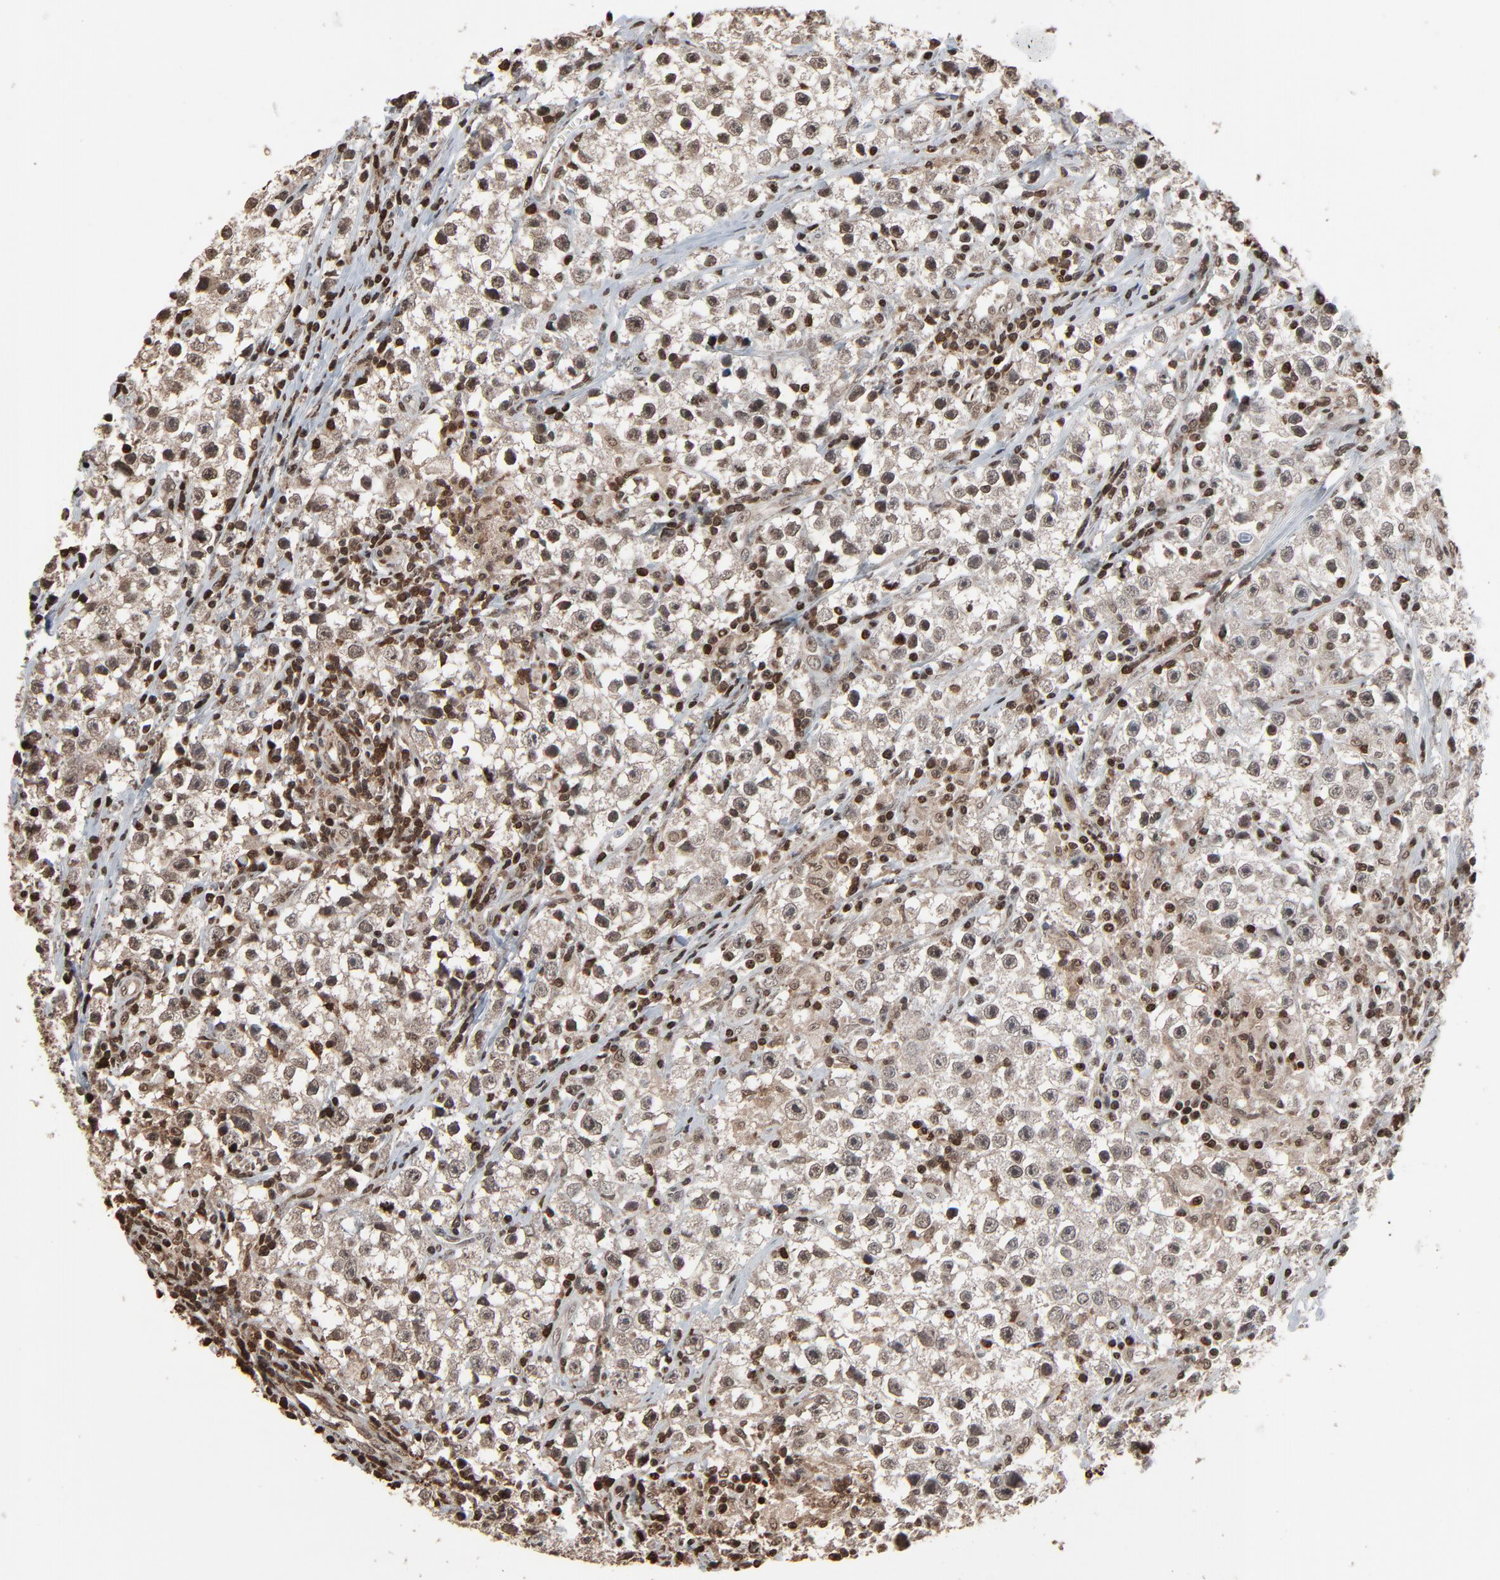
{"staining": {"intensity": "weak", "quantity": ">75%", "location": "nuclear"}, "tissue": "testis cancer", "cell_type": "Tumor cells", "image_type": "cancer", "snomed": [{"axis": "morphology", "description": "Seminoma, NOS"}, {"axis": "topography", "description": "Testis"}], "caption": "Protein staining by immunohistochemistry (IHC) demonstrates weak nuclear positivity in about >75% of tumor cells in testis cancer. The staining was performed using DAB (3,3'-diaminobenzidine), with brown indicating positive protein expression. Nuclei are stained blue with hematoxylin.", "gene": "RPS6KA3", "patient": {"sex": "male", "age": 35}}